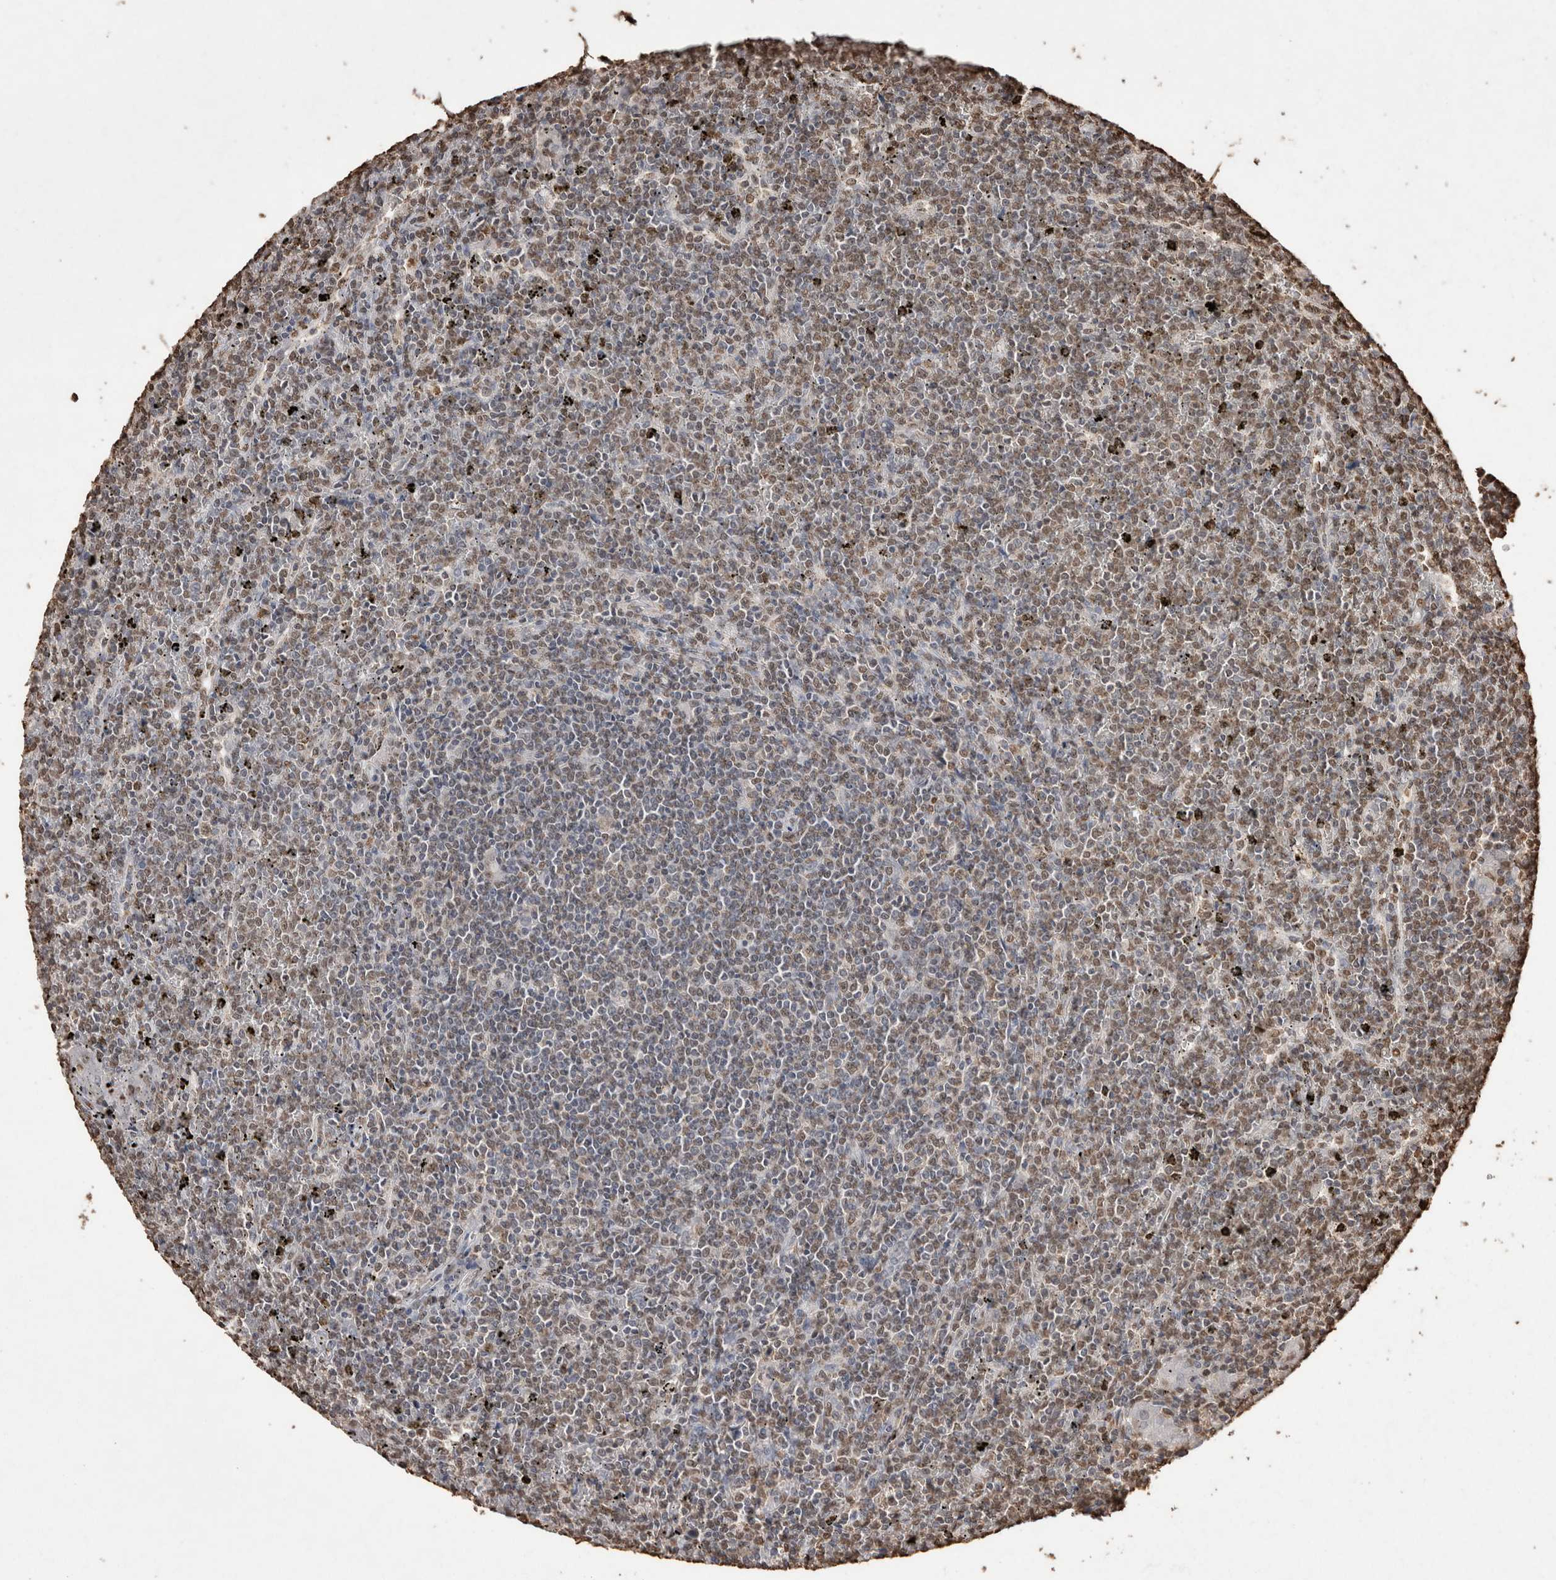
{"staining": {"intensity": "moderate", "quantity": ">75%", "location": "nuclear"}, "tissue": "lymphoma", "cell_type": "Tumor cells", "image_type": "cancer", "snomed": [{"axis": "morphology", "description": "Malignant lymphoma, non-Hodgkin's type, Low grade"}, {"axis": "topography", "description": "Spleen"}], "caption": "A brown stain labels moderate nuclear positivity of a protein in human lymphoma tumor cells. (DAB IHC, brown staining for protein, blue staining for nuclei).", "gene": "POU5F1", "patient": {"sex": "female", "age": 19}}